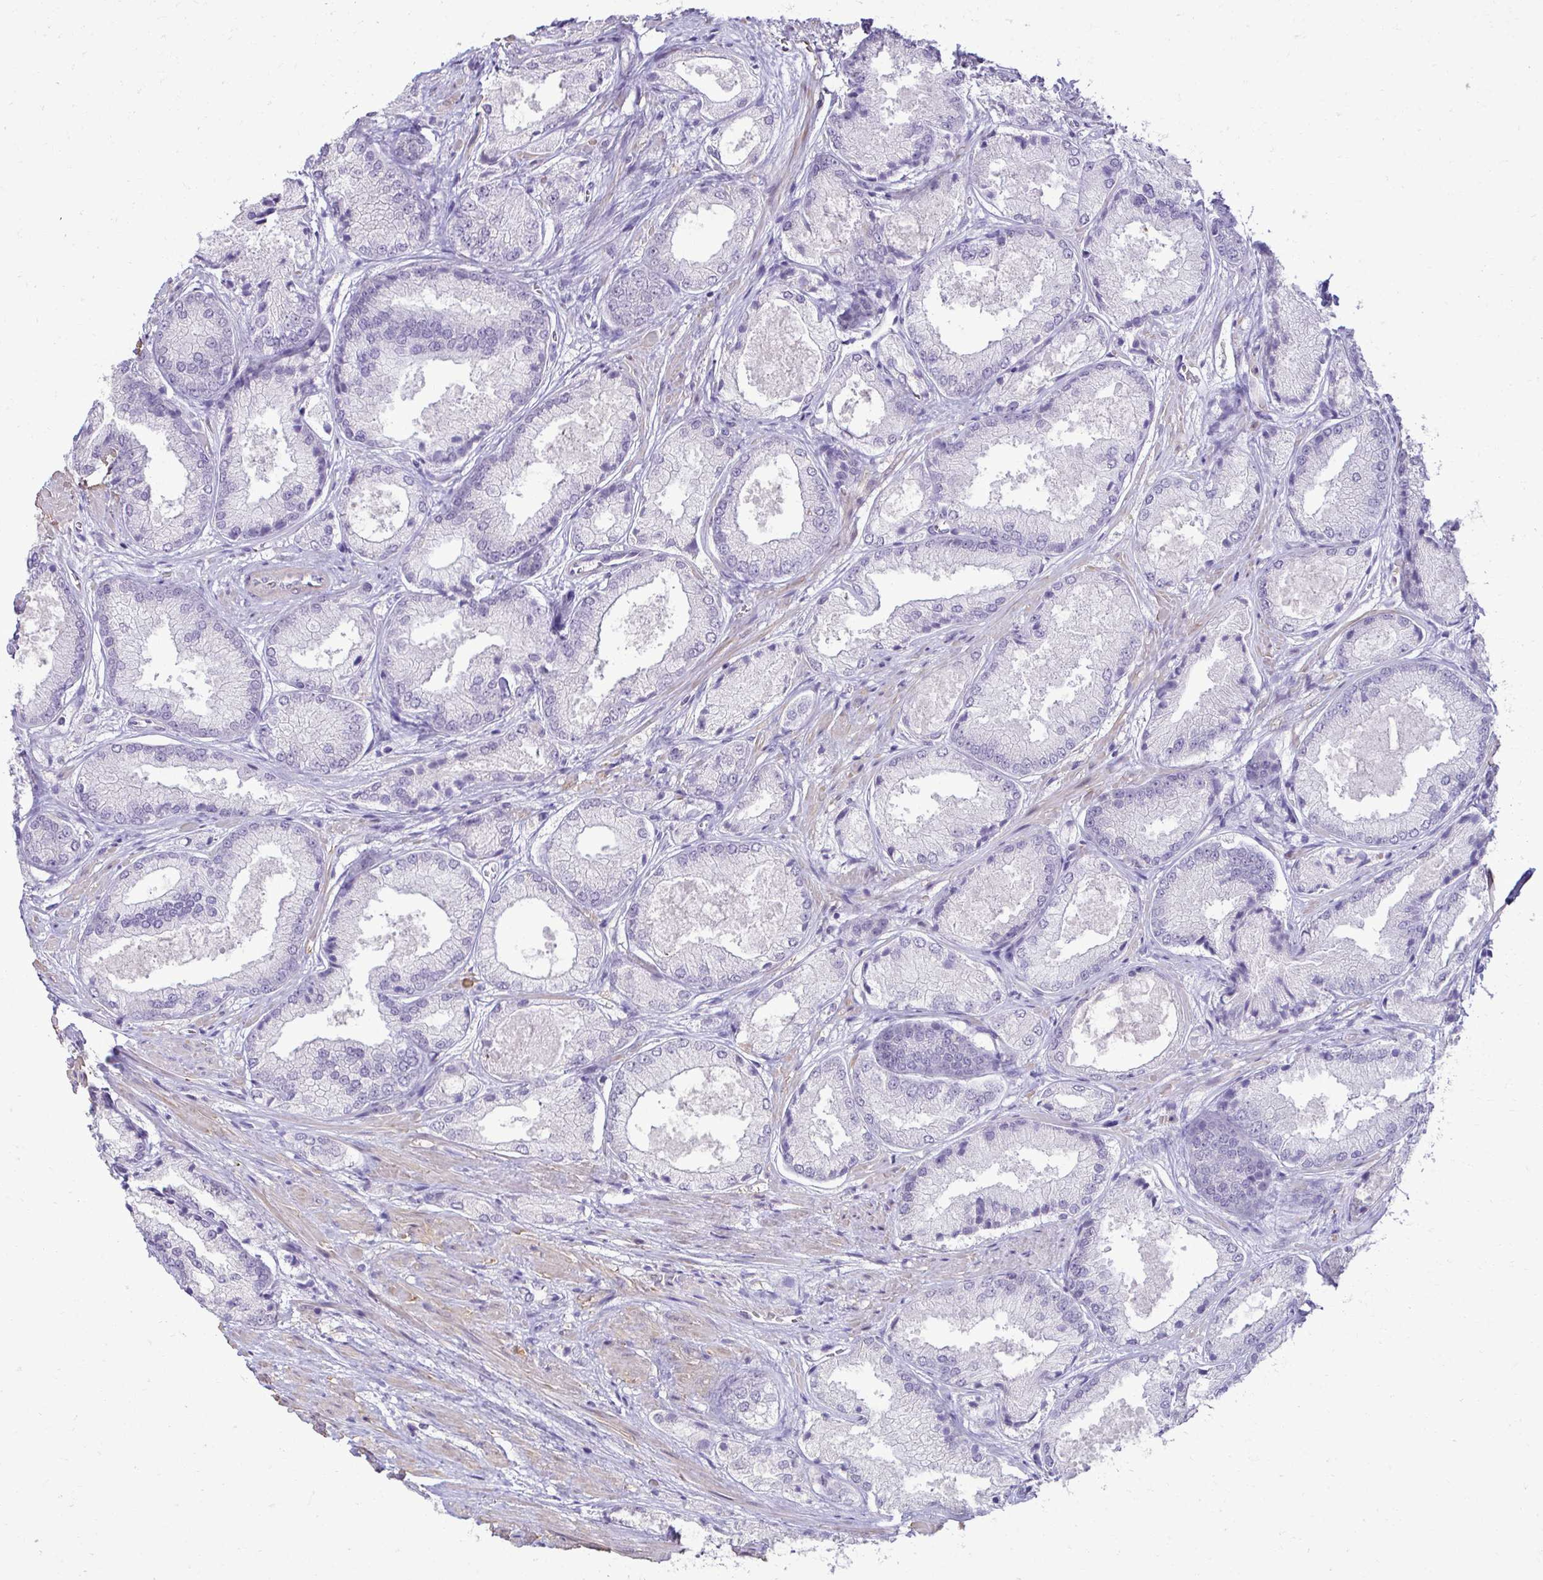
{"staining": {"intensity": "negative", "quantity": "none", "location": "none"}, "tissue": "prostate cancer", "cell_type": "Tumor cells", "image_type": "cancer", "snomed": [{"axis": "morphology", "description": "Adenocarcinoma, High grade"}, {"axis": "topography", "description": "Prostate"}], "caption": "Histopathology image shows no significant protein staining in tumor cells of adenocarcinoma (high-grade) (prostate). Brightfield microscopy of immunohistochemistry stained with DAB (3,3'-diaminobenzidine) (brown) and hematoxylin (blue), captured at high magnification.", "gene": "SLC30A3", "patient": {"sex": "male", "age": 68}}